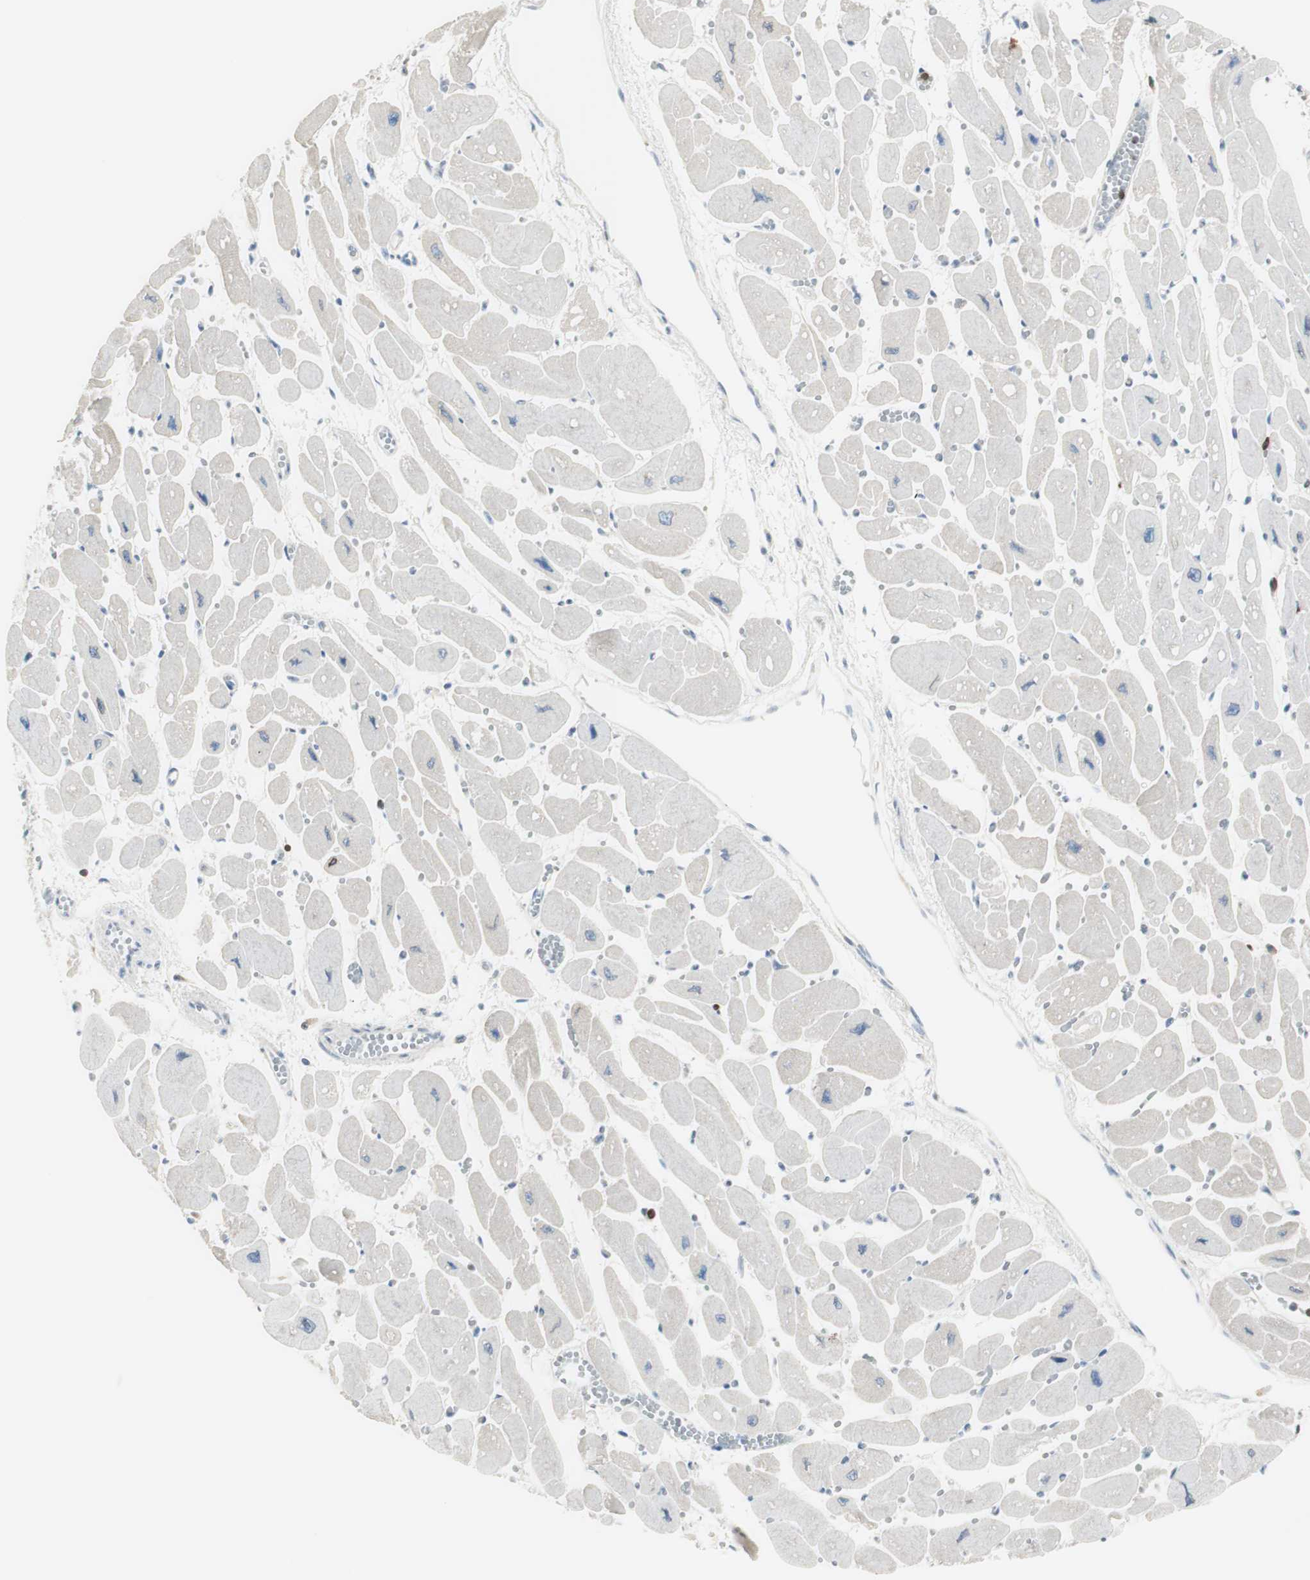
{"staining": {"intensity": "negative", "quantity": "none", "location": "none"}, "tissue": "heart muscle", "cell_type": "Cardiomyocytes", "image_type": "normal", "snomed": [{"axis": "morphology", "description": "Normal tissue, NOS"}, {"axis": "topography", "description": "Heart"}], "caption": "The histopathology image exhibits no staining of cardiomyocytes in benign heart muscle.", "gene": "SLC9A3R1", "patient": {"sex": "female", "age": 54}}